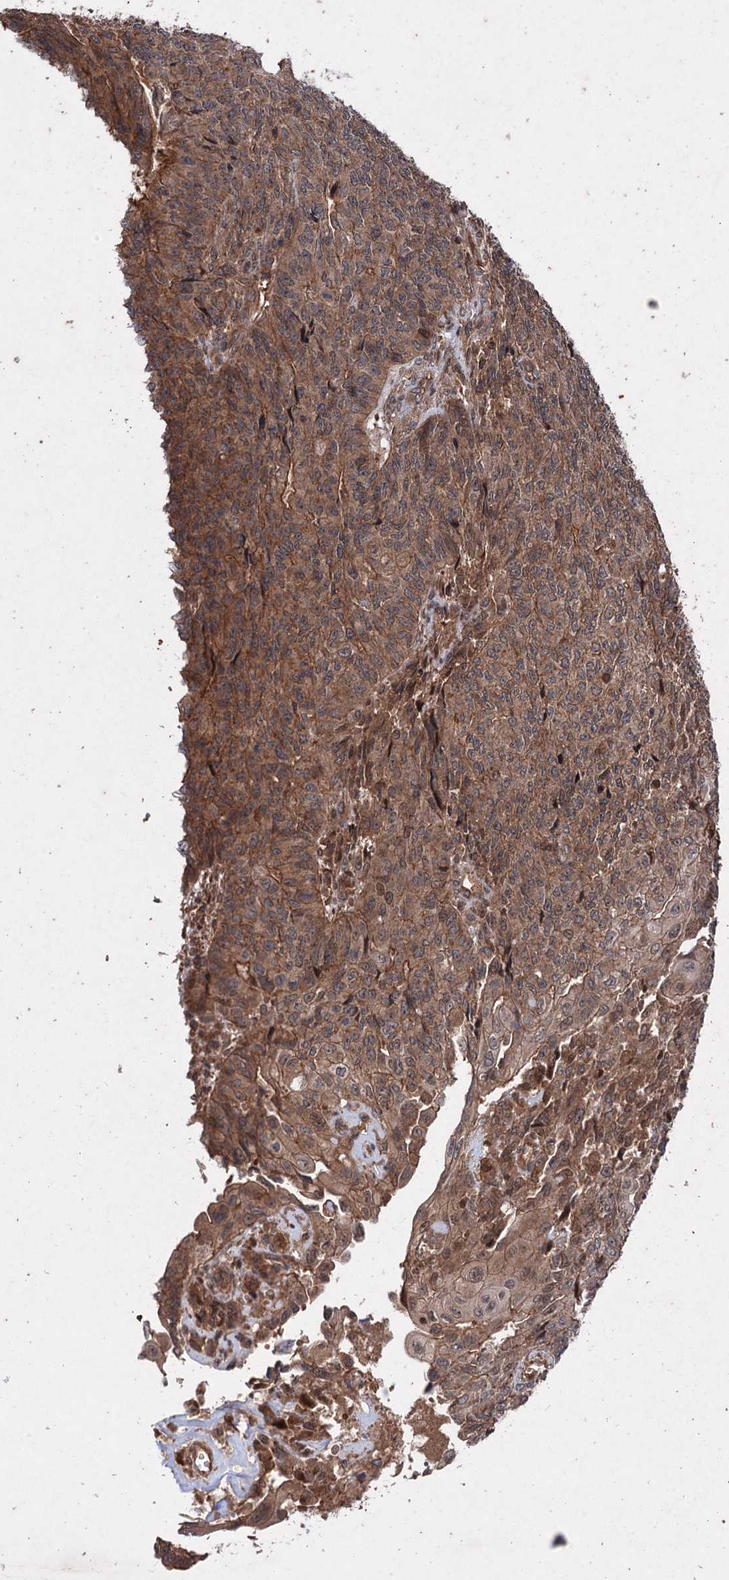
{"staining": {"intensity": "moderate", "quantity": ">75%", "location": "cytoplasmic/membranous"}, "tissue": "endometrial cancer", "cell_type": "Tumor cells", "image_type": "cancer", "snomed": [{"axis": "morphology", "description": "Adenocarcinoma, NOS"}, {"axis": "topography", "description": "Endometrium"}], "caption": "Brown immunohistochemical staining in endometrial cancer displays moderate cytoplasmic/membranous positivity in approximately >75% of tumor cells.", "gene": "ADK", "patient": {"sex": "female", "age": 32}}